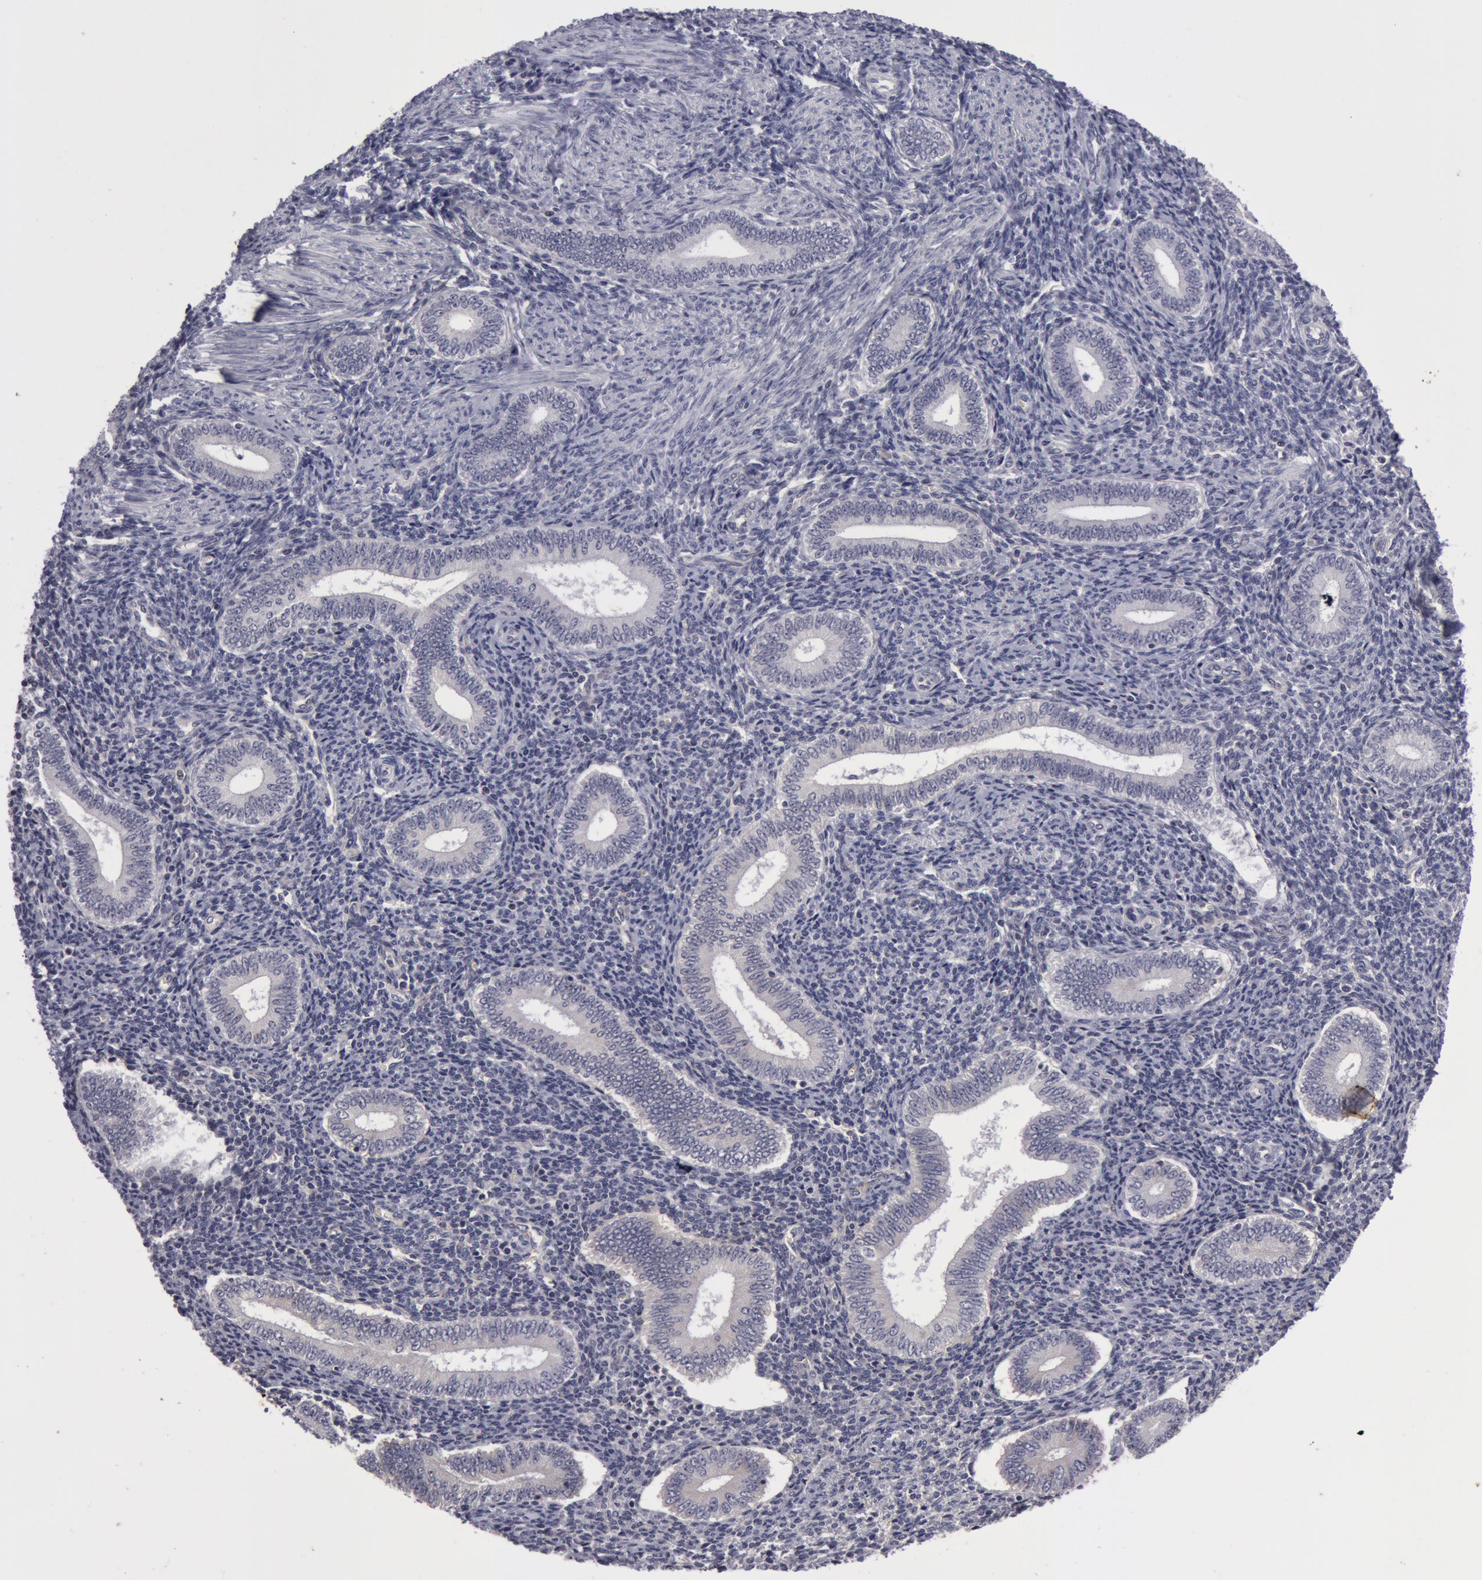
{"staining": {"intensity": "negative", "quantity": "none", "location": "none"}, "tissue": "endometrium", "cell_type": "Cells in endometrial stroma", "image_type": "normal", "snomed": [{"axis": "morphology", "description": "Normal tissue, NOS"}, {"axis": "topography", "description": "Endometrium"}], "caption": "This is a micrograph of IHC staining of normal endometrium, which shows no positivity in cells in endometrial stroma.", "gene": "NLGN4X", "patient": {"sex": "female", "age": 35}}